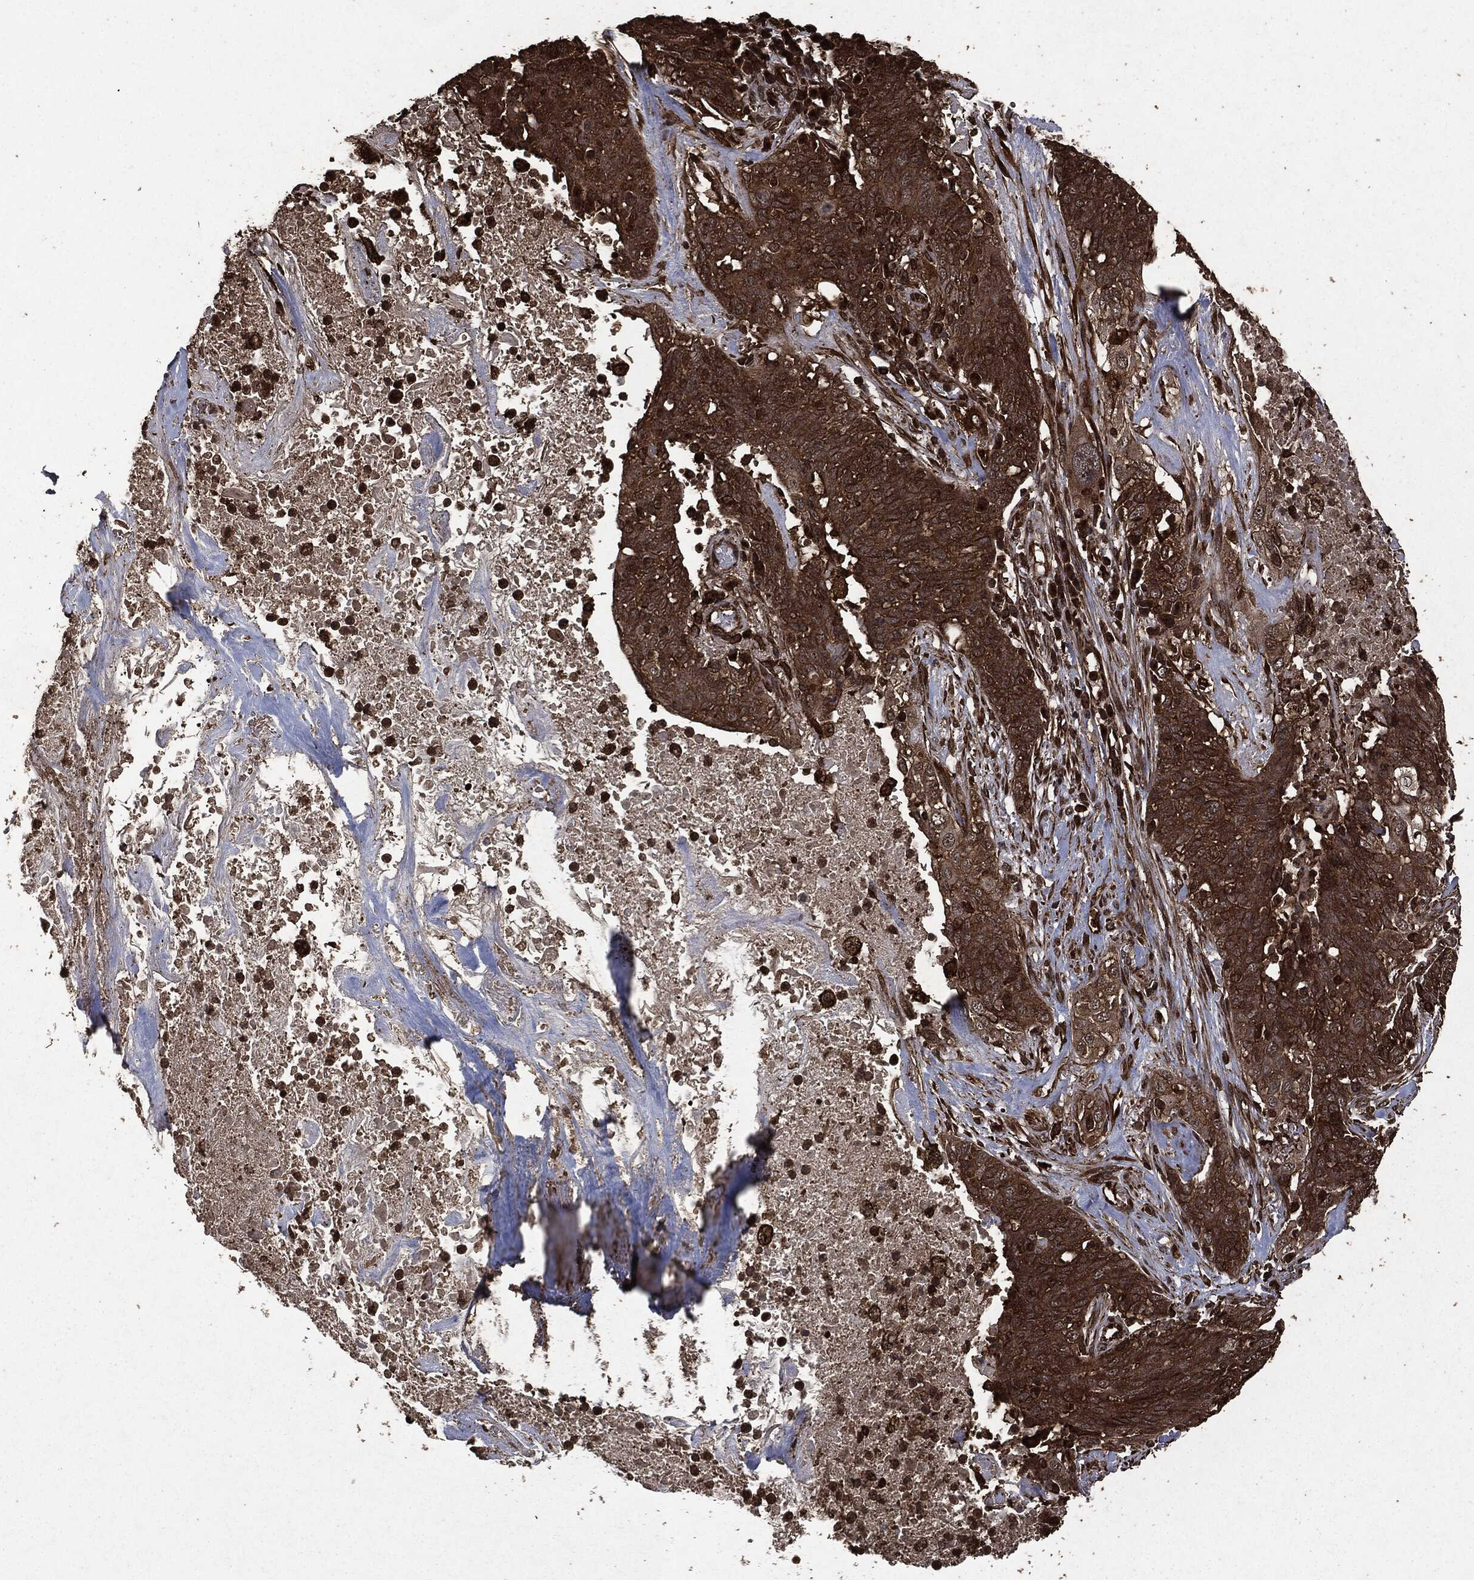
{"staining": {"intensity": "weak", "quantity": "25%-75%", "location": "cytoplasmic/membranous"}, "tissue": "lung cancer", "cell_type": "Tumor cells", "image_type": "cancer", "snomed": [{"axis": "morphology", "description": "Squamous cell carcinoma, NOS"}, {"axis": "topography", "description": "Lung"}], "caption": "The immunohistochemical stain shows weak cytoplasmic/membranous positivity in tumor cells of lung squamous cell carcinoma tissue. The staining was performed using DAB (3,3'-diaminobenzidine) to visualize the protein expression in brown, while the nuclei were stained in blue with hematoxylin (Magnification: 20x).", "gene": "HRAS", "patient": {"sex": "male", "age": 82}}